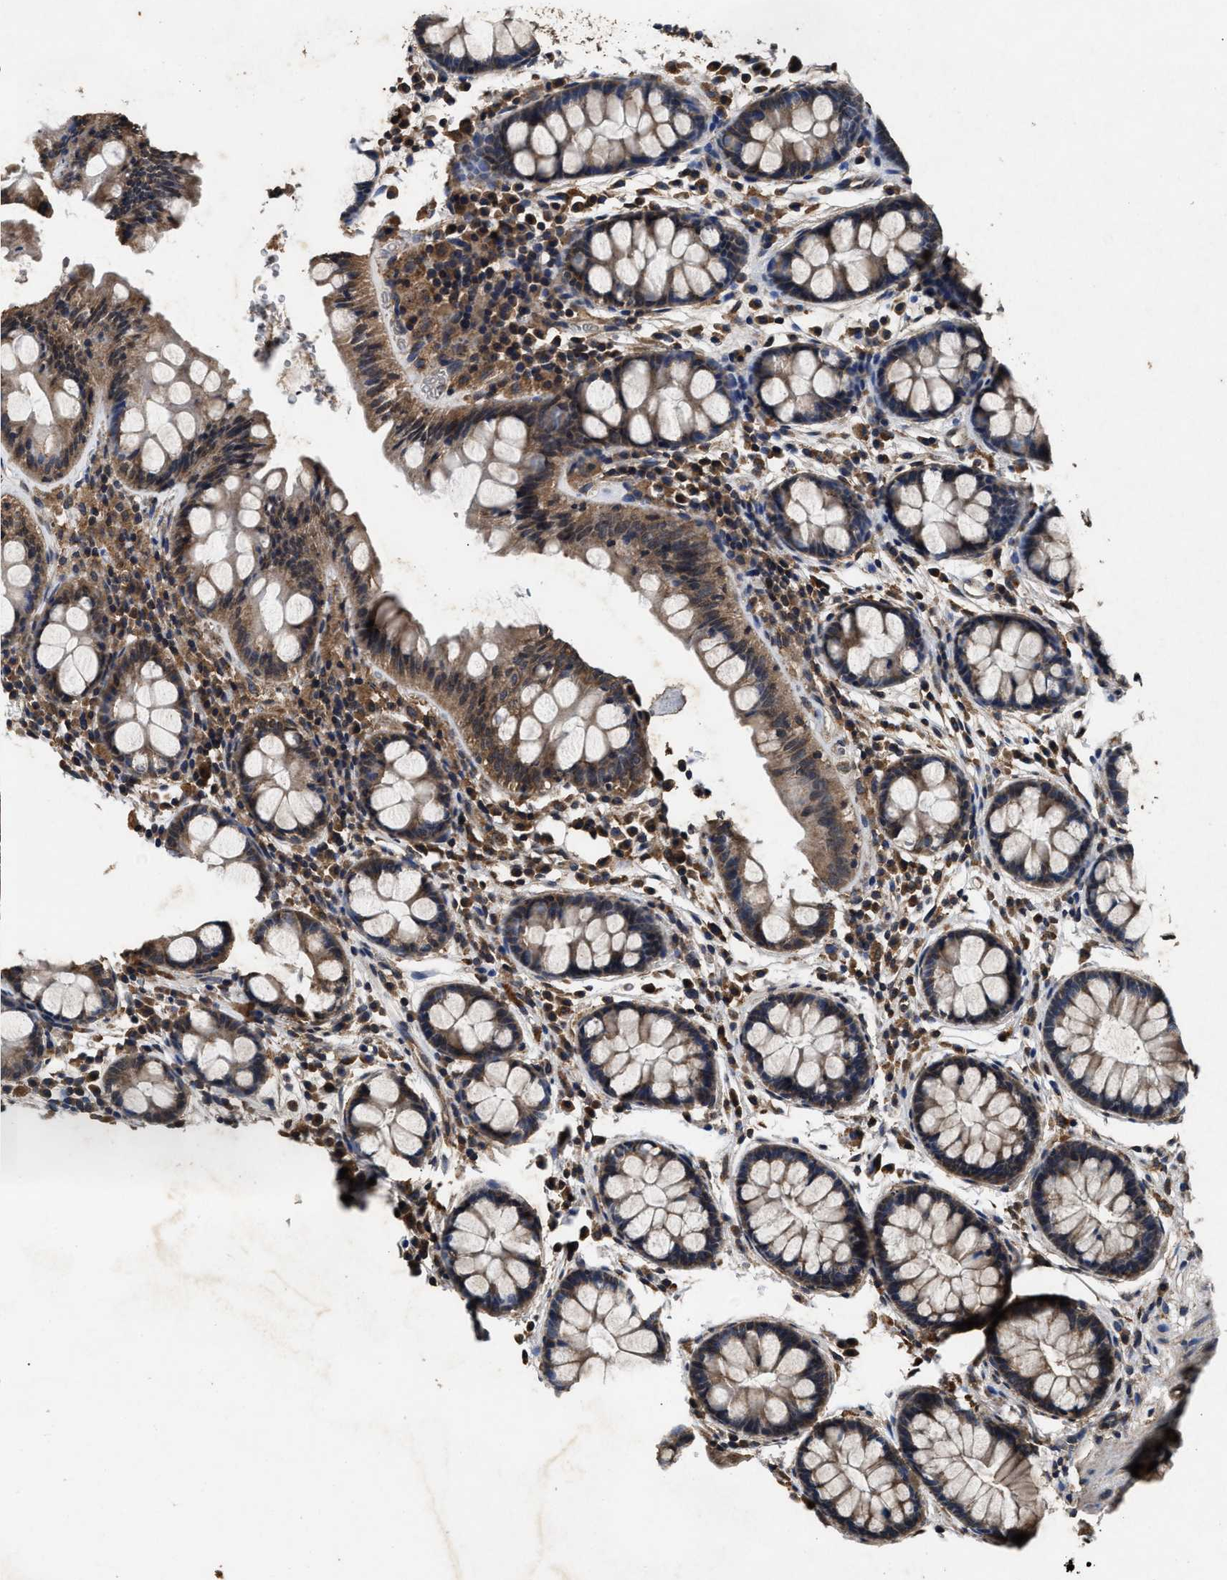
{"staining": {"intensity": "moderate", "quantity": ">75%", "location": "cytoplasmic/membranous,nuclear"}, "tissue": "colon", "cell_type": "Endothelial cells", "image_type": "normal", "snomed": [{"axis": "morphology", "description": "Normal tissue, NOS"}, {"axis": "topography", "description": "Colon"}], "caption": "This is an image of IHC staining of normal colon, which shows moderate expression in the cytoplasmic/membranous,nuclear of endothelial cells.", "gene": "PDAP1", "patient": {"sex": "female", "age": 80}}